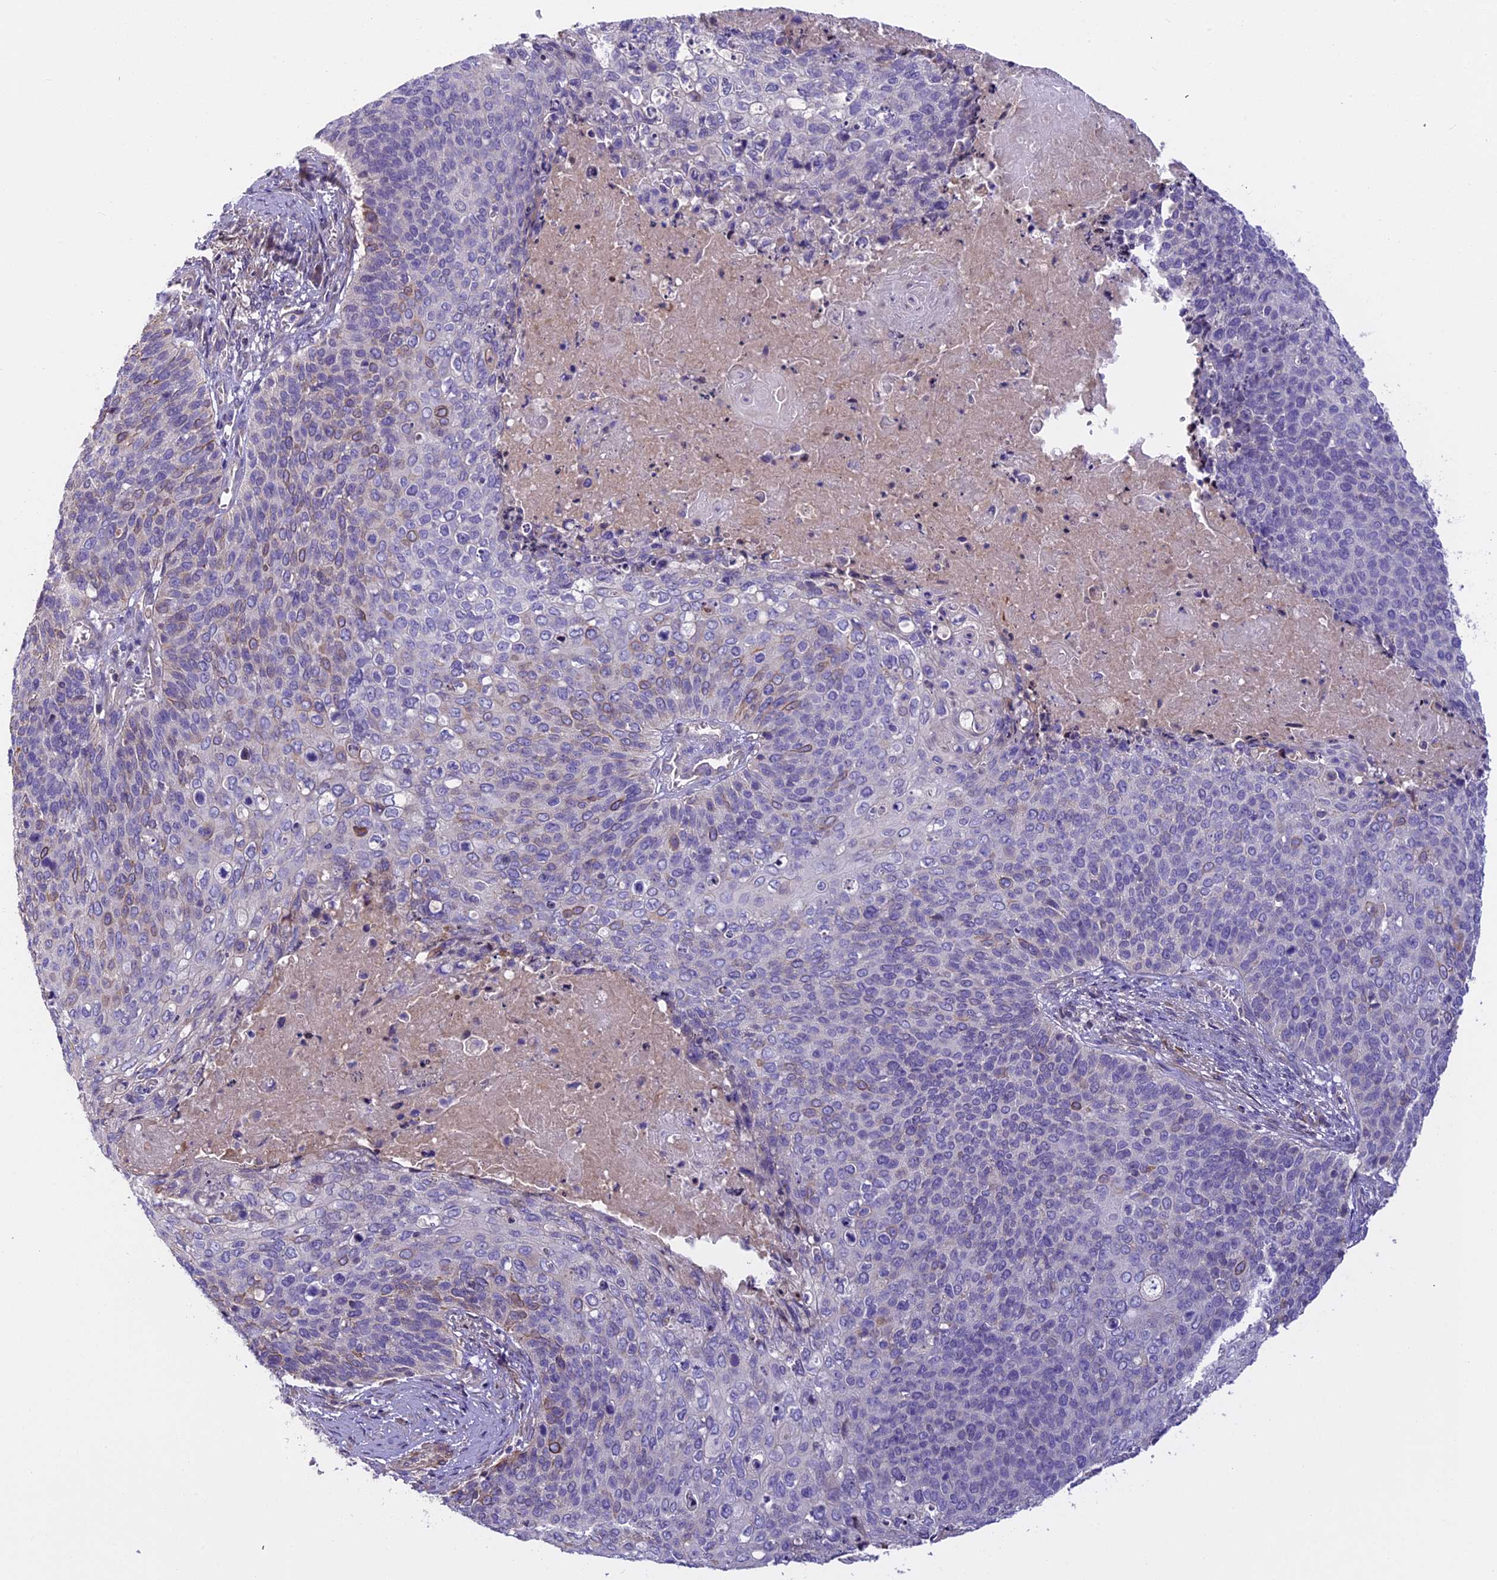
{"staining": {"intensity": "moderate", "quantity": "<25%", "location": "cytoplasmic/membranous"}, "tissue": "cervical cancer", "cell_type": "Tumor cells", "image_type": "cancer", "snomed": [{"axis": "morphology", "description": "Squamous cell carcinoma, NOS"}, {"axis": "topography", "description": "Cervix"}], "caption": "The photomicrograph exhibits a brown stain indicating the presence of a protein in the cytoplasmic/membranous of tumor cells in squamous cell carcinoma (cervical). Using DAB (brown) and hematoxylin (blue) stains, captured at high magnification using brightfield microscopy.", "gene": "FAM98C", "patient": {"sex": "female", "age": 39}}